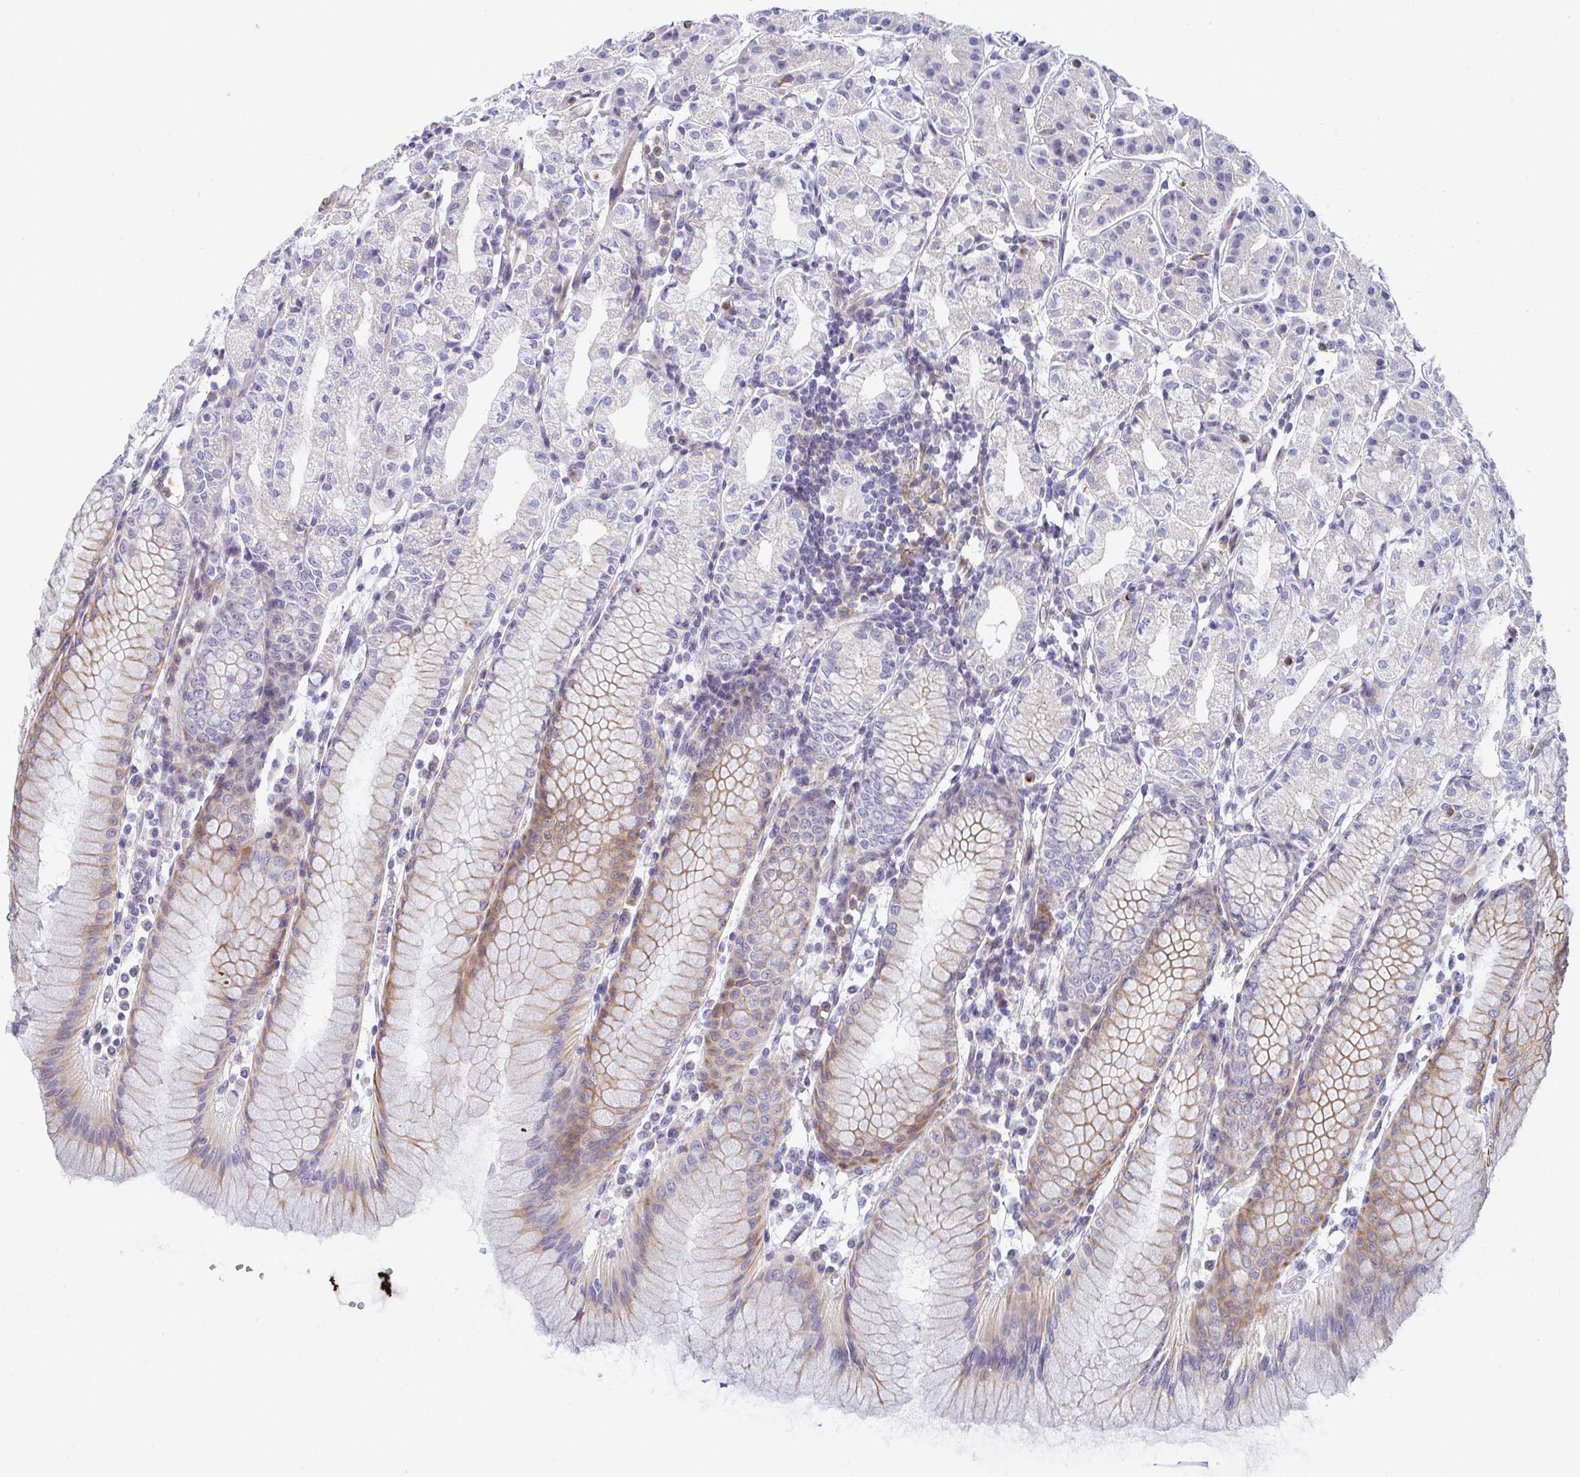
{"staining": {"intensity": "moderate", "quantity": "<25%", "location": "cytoplasmic/membranous"}, "tissue": "stomach", "cell_type": "Glandular cells", "image_type": "normal", "snomed": [{"axis": "morphology", "description": "Normal tissue, NOS"}, {"axis": "topography", "description": "Stomach"}], "caption": "A histopathology image of stomach stained for a protein displays moderate cytoplasmic/membranous brown staining in glandular cells. The protein is stained brown, and the nuclei are stained in blue (DAB (3,3'-diaminobenzidine) IHC with brightfield microscopy, high magnification).", "gene": "KLHL33", "patient": {"sex": "female", "age": 57}}